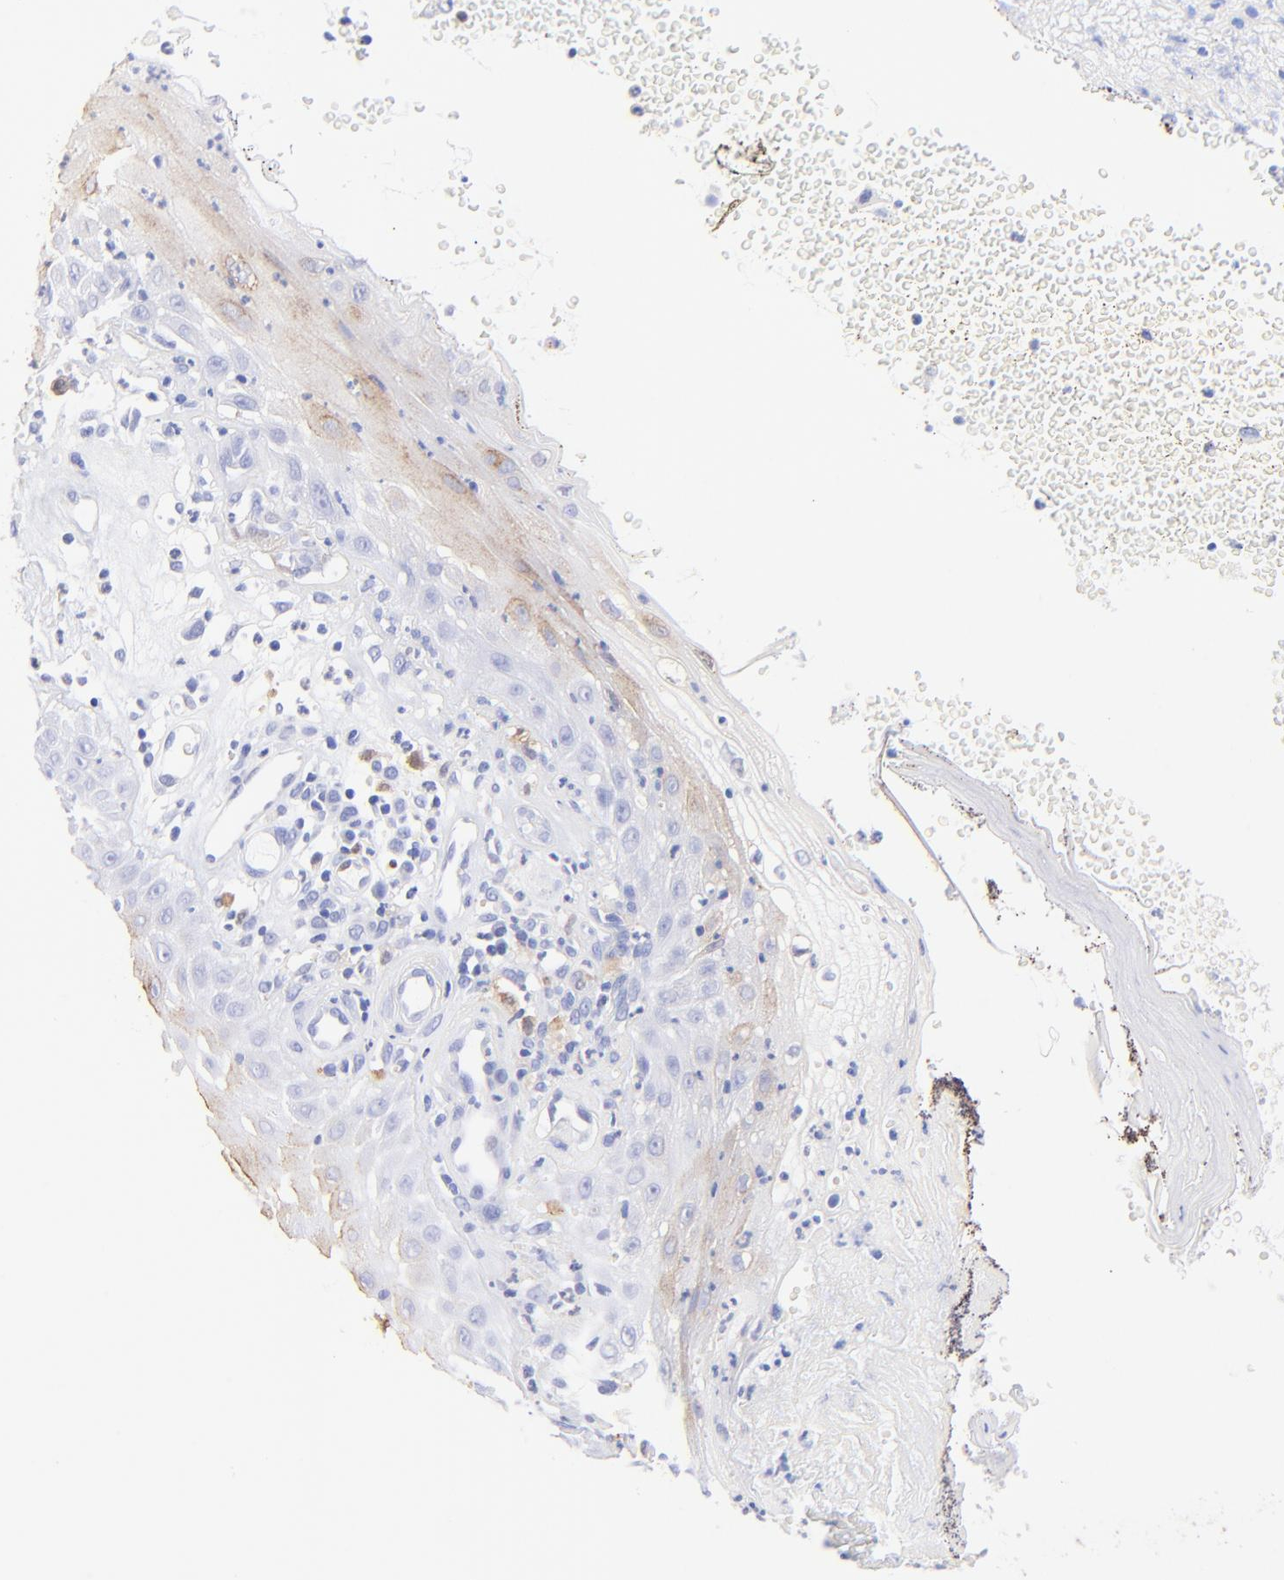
{"staining": {"intensity": "negative", "quantity": "none", "location": "none"}, "tissue": "melanoma", "cell_type": "Tumor cells", "image_type": "cancer", "snomed": [{"axis": "morphology", "description": "Malignant melanoma, NOS"}, {"axis": "topography", "description": "Skin"}], "caption": "Immunohistochemistry (IHC) of malignant melanoma exhibits no expression in tumor cells.", "gene": "ALDH1A1", "patient": {"sex": "female", "age": 21}}